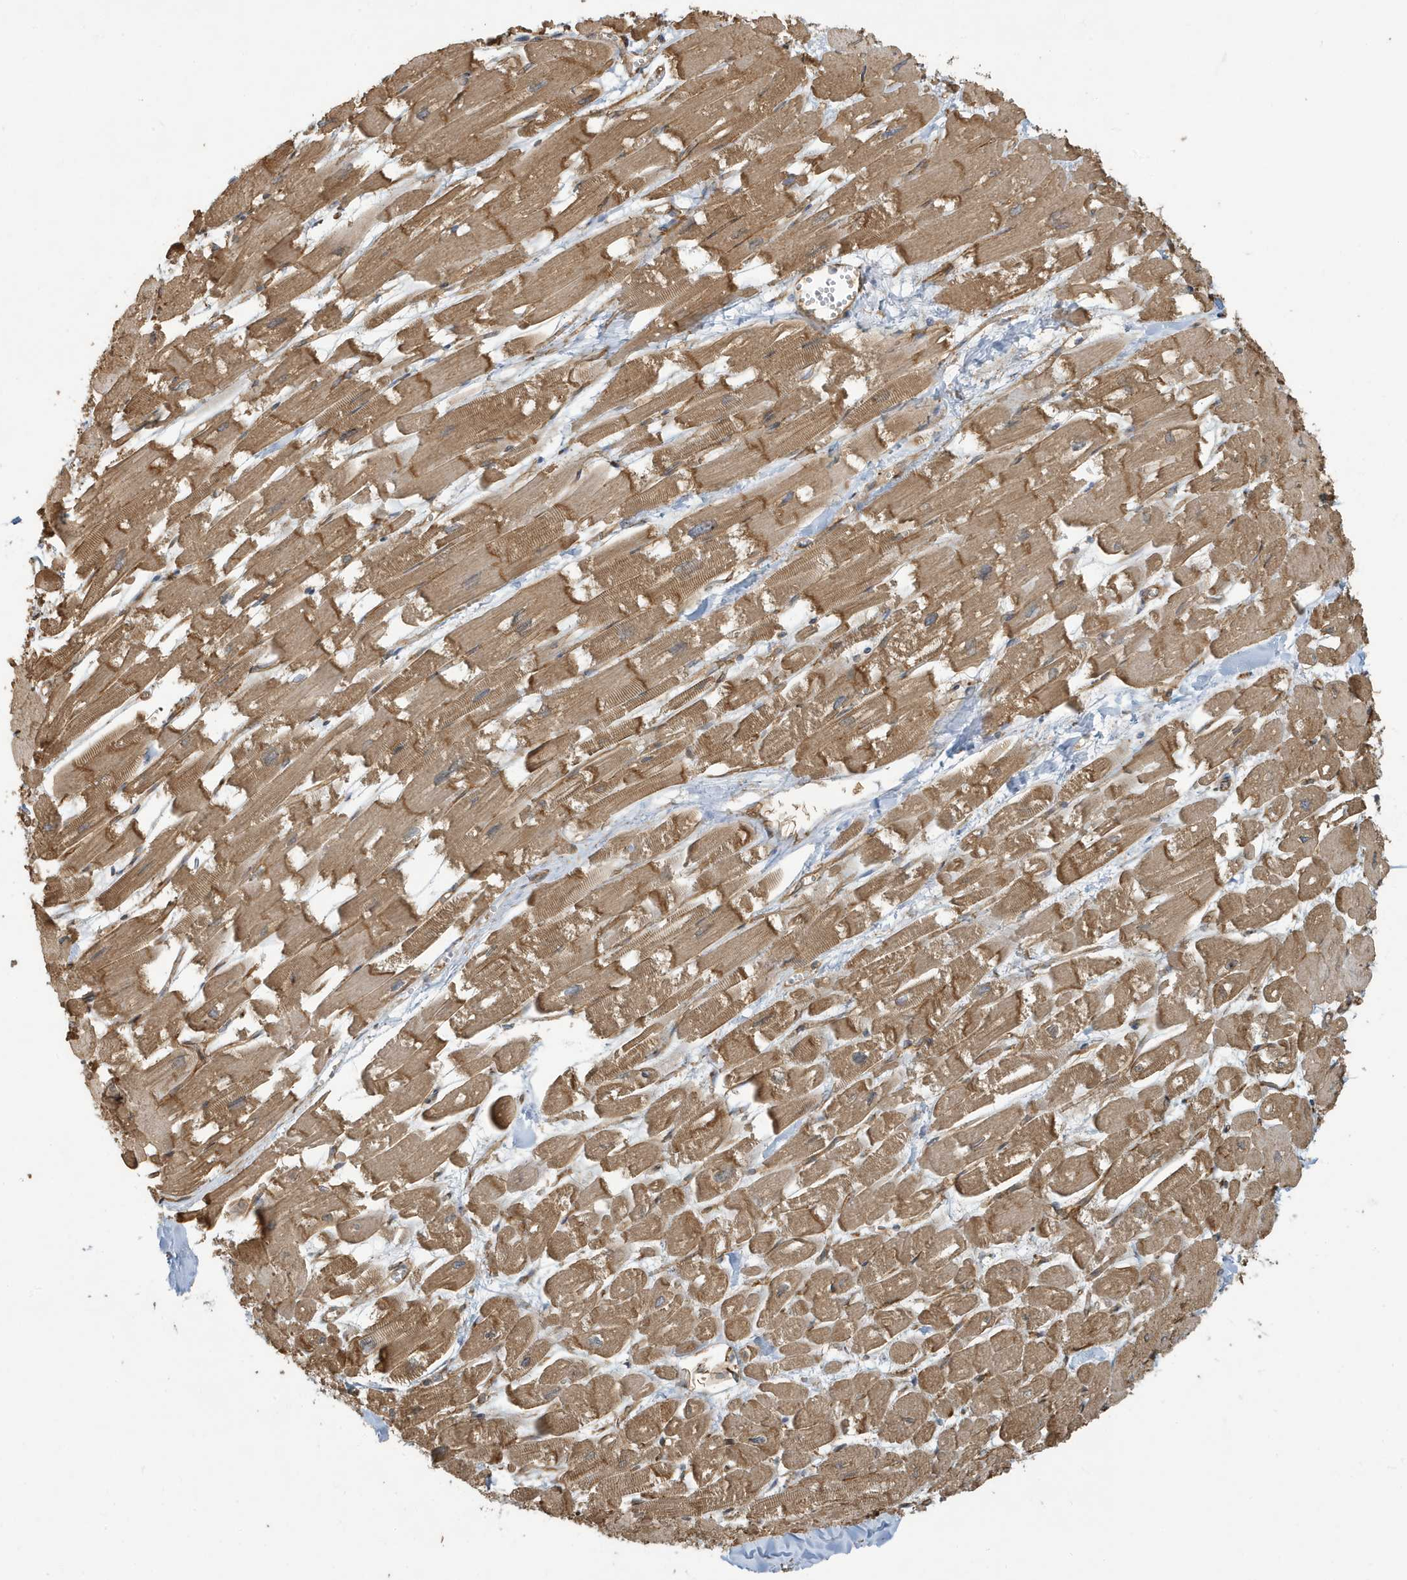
{"staining": {"intensity": "moderate", "quantity": ">75%", "location": "cytoplasmic/membranous"}, "tissue": "heart muscle", "cell_type": "Cardiomyocytes", "image_type": "normal", "snomed": [{"axis": "morphology", "description": "Normal tissue, NOS"}, {"axis": "topography", "description": "Heart"}], "caption": "Immunohistochemistry of benign heart muscle exhibits medium levels of moderate cytoplasmic/membranous expression in approximately >75% of cardiomyocytes.", "gene": "ATP23", "patient": {"sex": "male", "age": 54}}